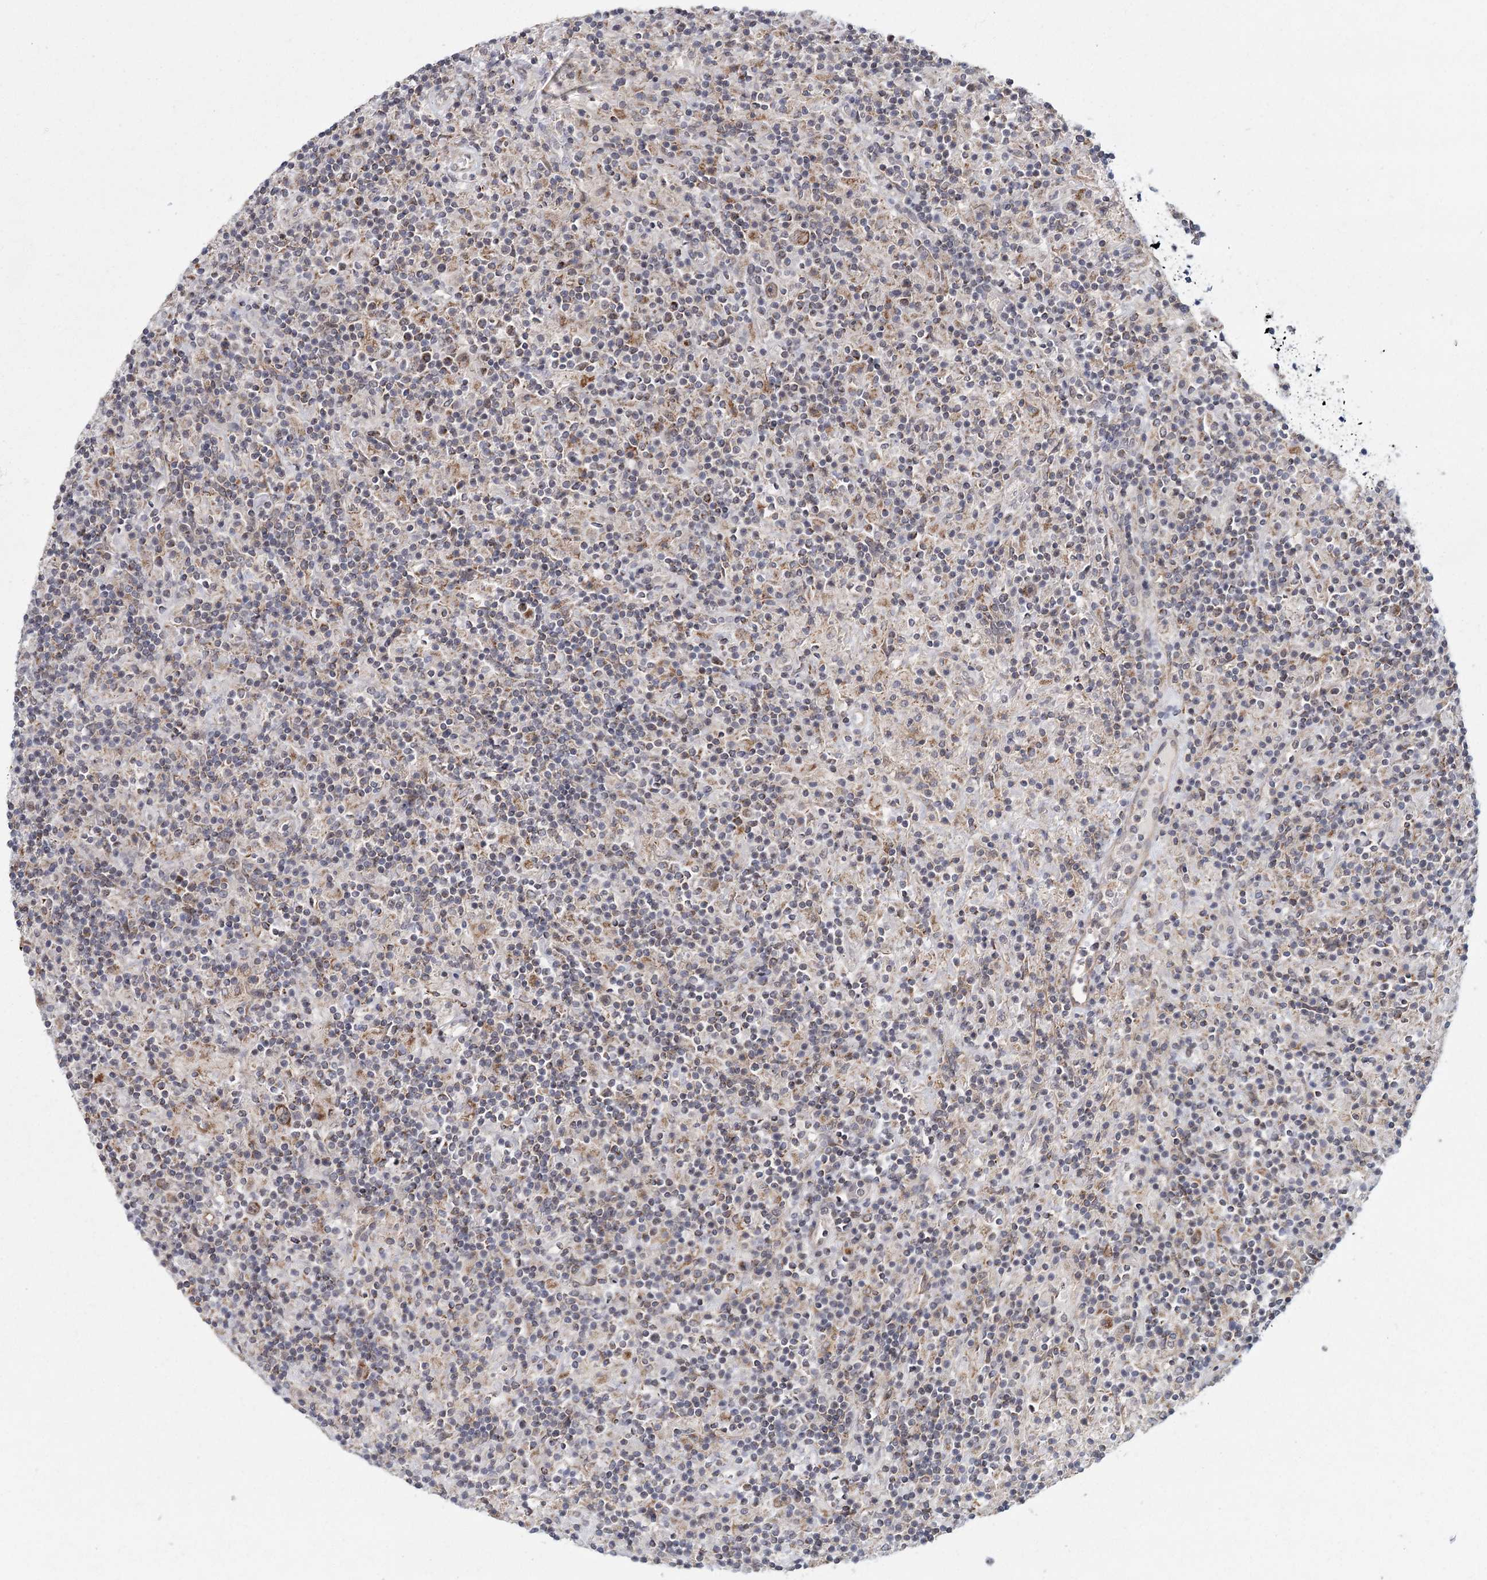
{"staining": {"intensity": "moderate", "quantity": "25%-75%", "location": "cytoplasmic/membranous"}, "tissue": "lymphoma", "cell_type": "Tumor cells", "image_type": "cancer", "snomed": [{"axis": "morphology", "description": "Hodgkin's disease, NOS"}, {"axis": "topography", "description": "Lymph node"}], "caption": "Protein staining demonstrates moderate cytoplasmic/membranous expression in approximately 25%-75% of tumor cells in Hodgkin's disease.", "gene": "ZCCHC24", "patient": {"sex": "male", "age": 70}}